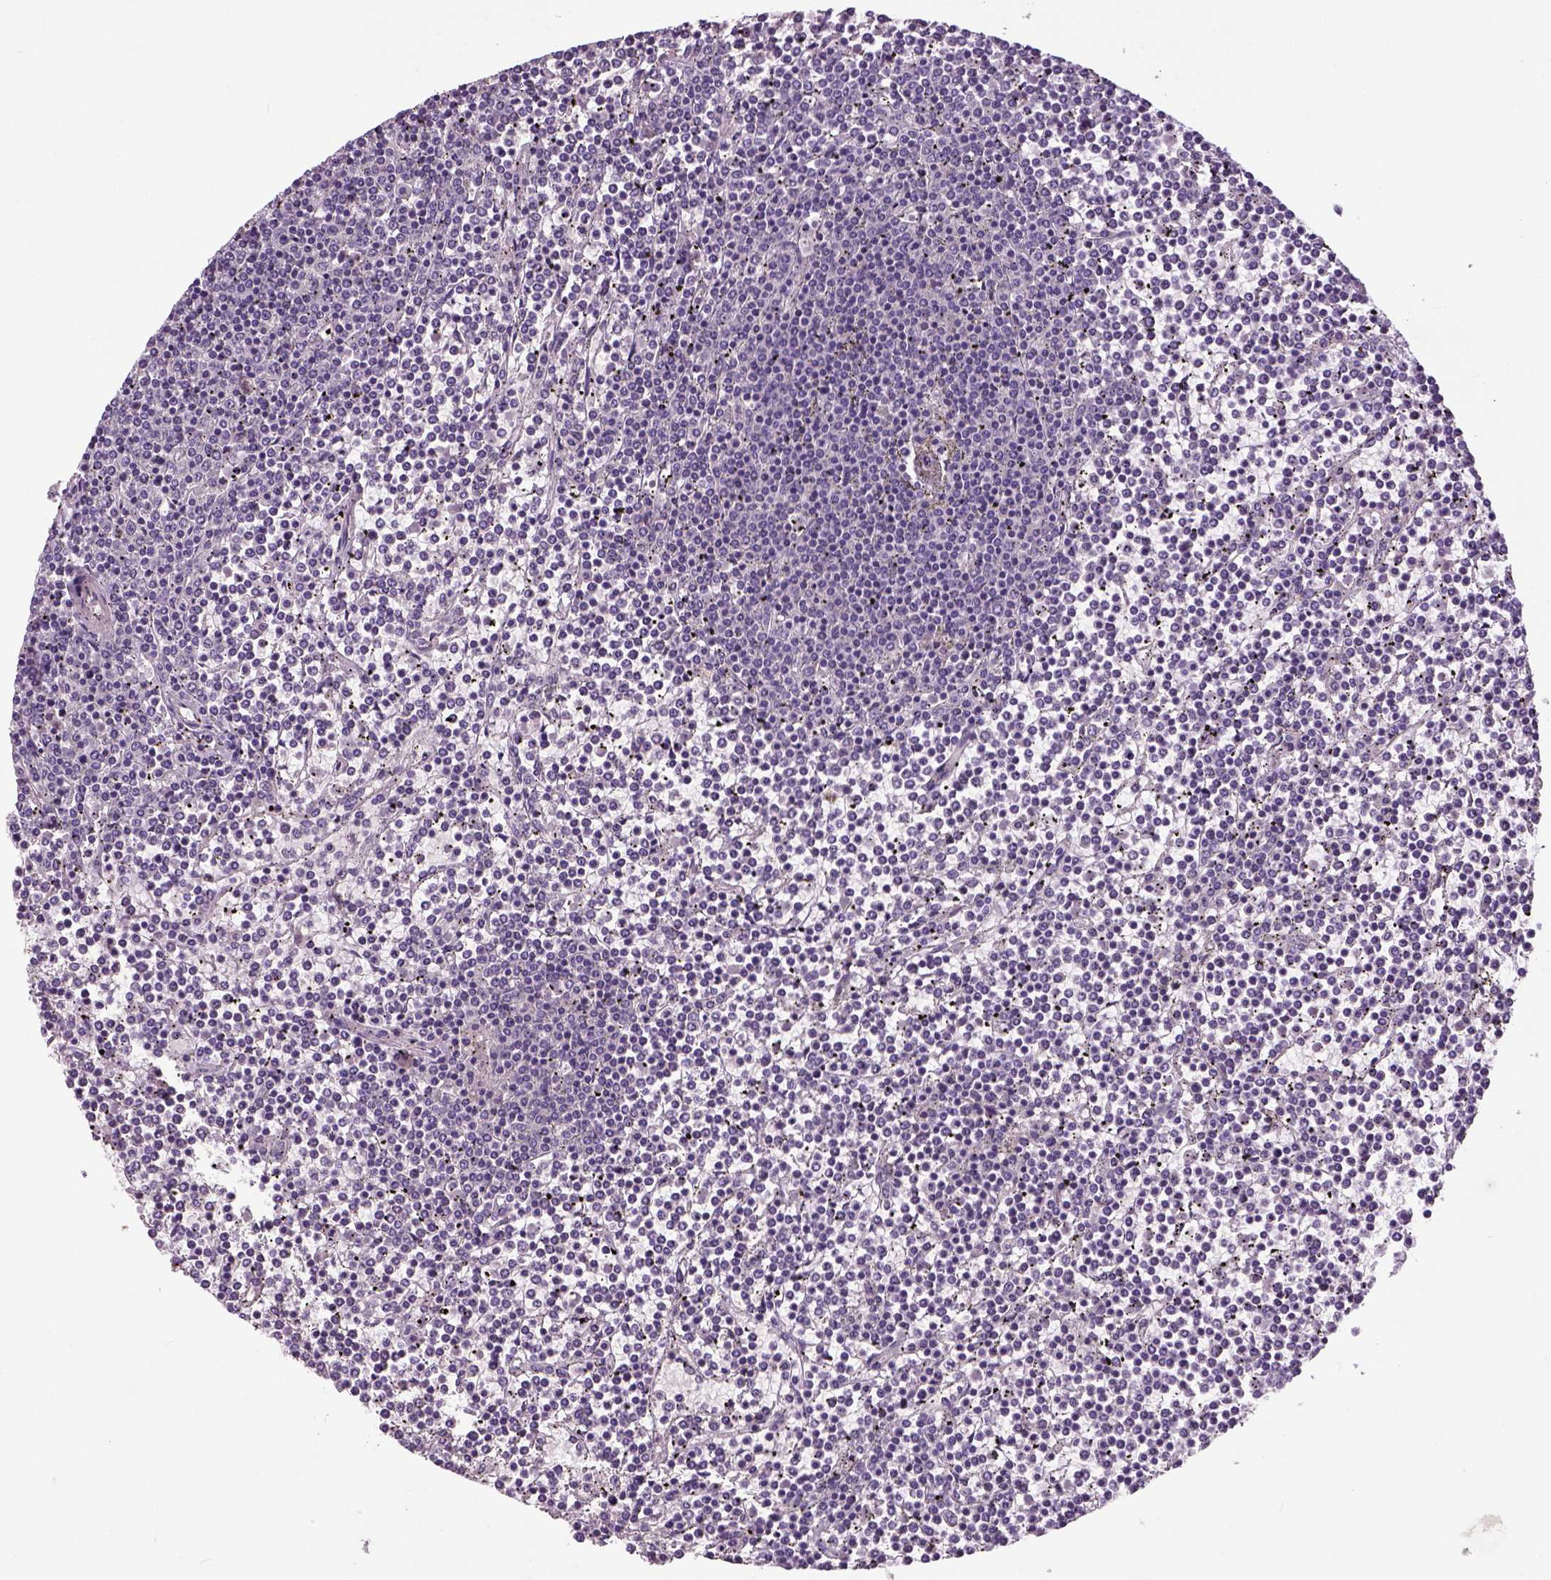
{"staining": {"intensity": "negative", "quantity": "none", "location": "none"}, "tissue": "lymphoma", "cell_type": "Tumor cells", "image_type": "cancer", "snomed": [{"axis": "morphology", "description": "Malignant lymphoma, non-Hodgkin's type, Low grade"}, {"axis": "topography", "description": "Spleen"}], "caption": "Immunohistochemistry (IHC) micrograph of low-grade malignant lymphoma, non-Hodgkin's type stained for a protein (brown), which shows no positivity in tumor cells. Nuclei are stained in blue.", "gene": "NECAB1", "patient": {"sex": "female", "age": 19}}